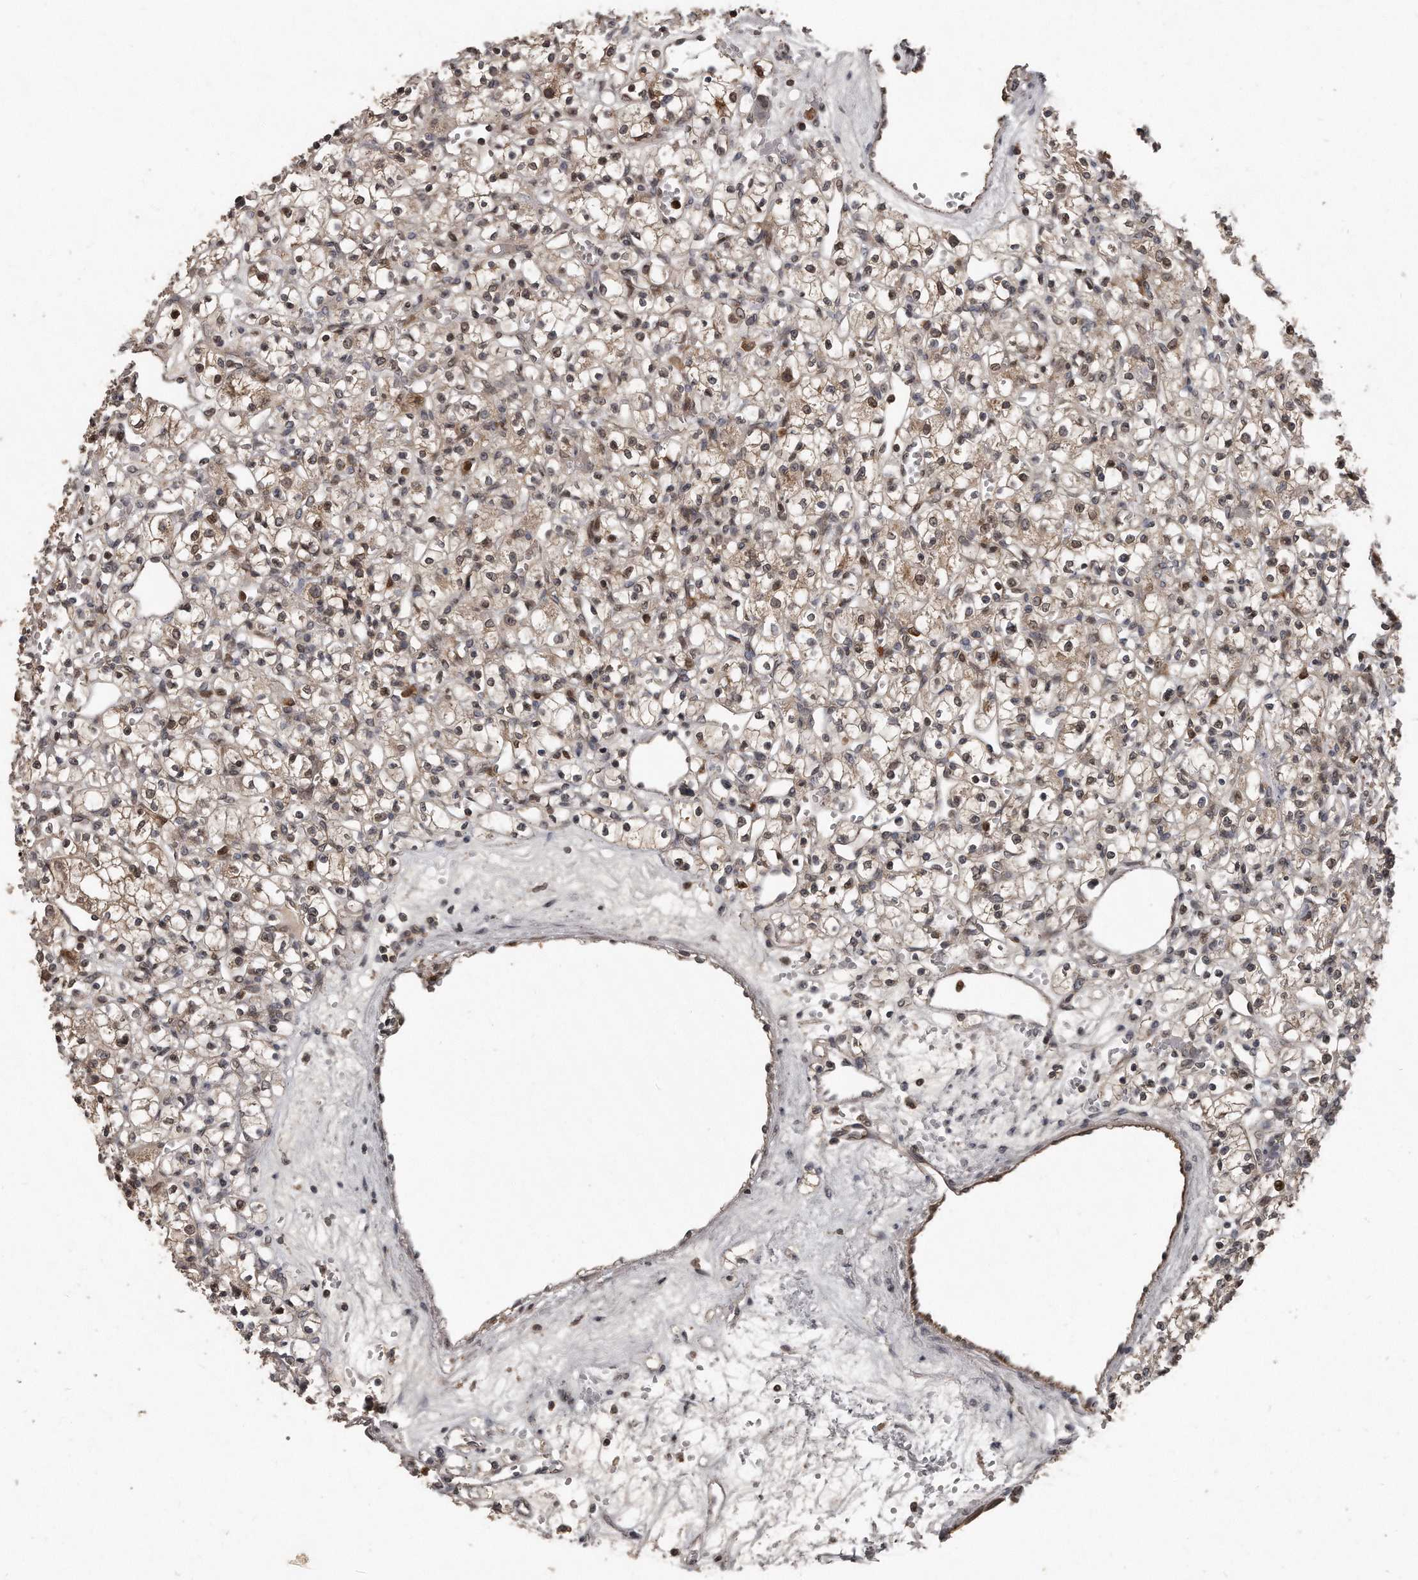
{"staining": {"intensity": "weak", "quantity": "25%-75%", "location": "nuclear"}, "tissue": "renal cancer", "cell_type": "Tumor cells", "image_type": "cancer", "snomed": [{"axis": "morphology", "description": "Adenocarcinoma, NOS"}, {"axis": "topography", "description": "Kidney"}], "caption": "Protein staining of adenocarcinoma (renal) tissue exhibits weak nuclear expression in about 25%-75% of tumor cells. Using DAB (3,3'-diaminobenzidine) (brown) and hematoxylin (blue) stains, captured at high magnification using brightfield microscopy.", "gene": "GCH1", "patient": {"sex": "female", "age": 59}}